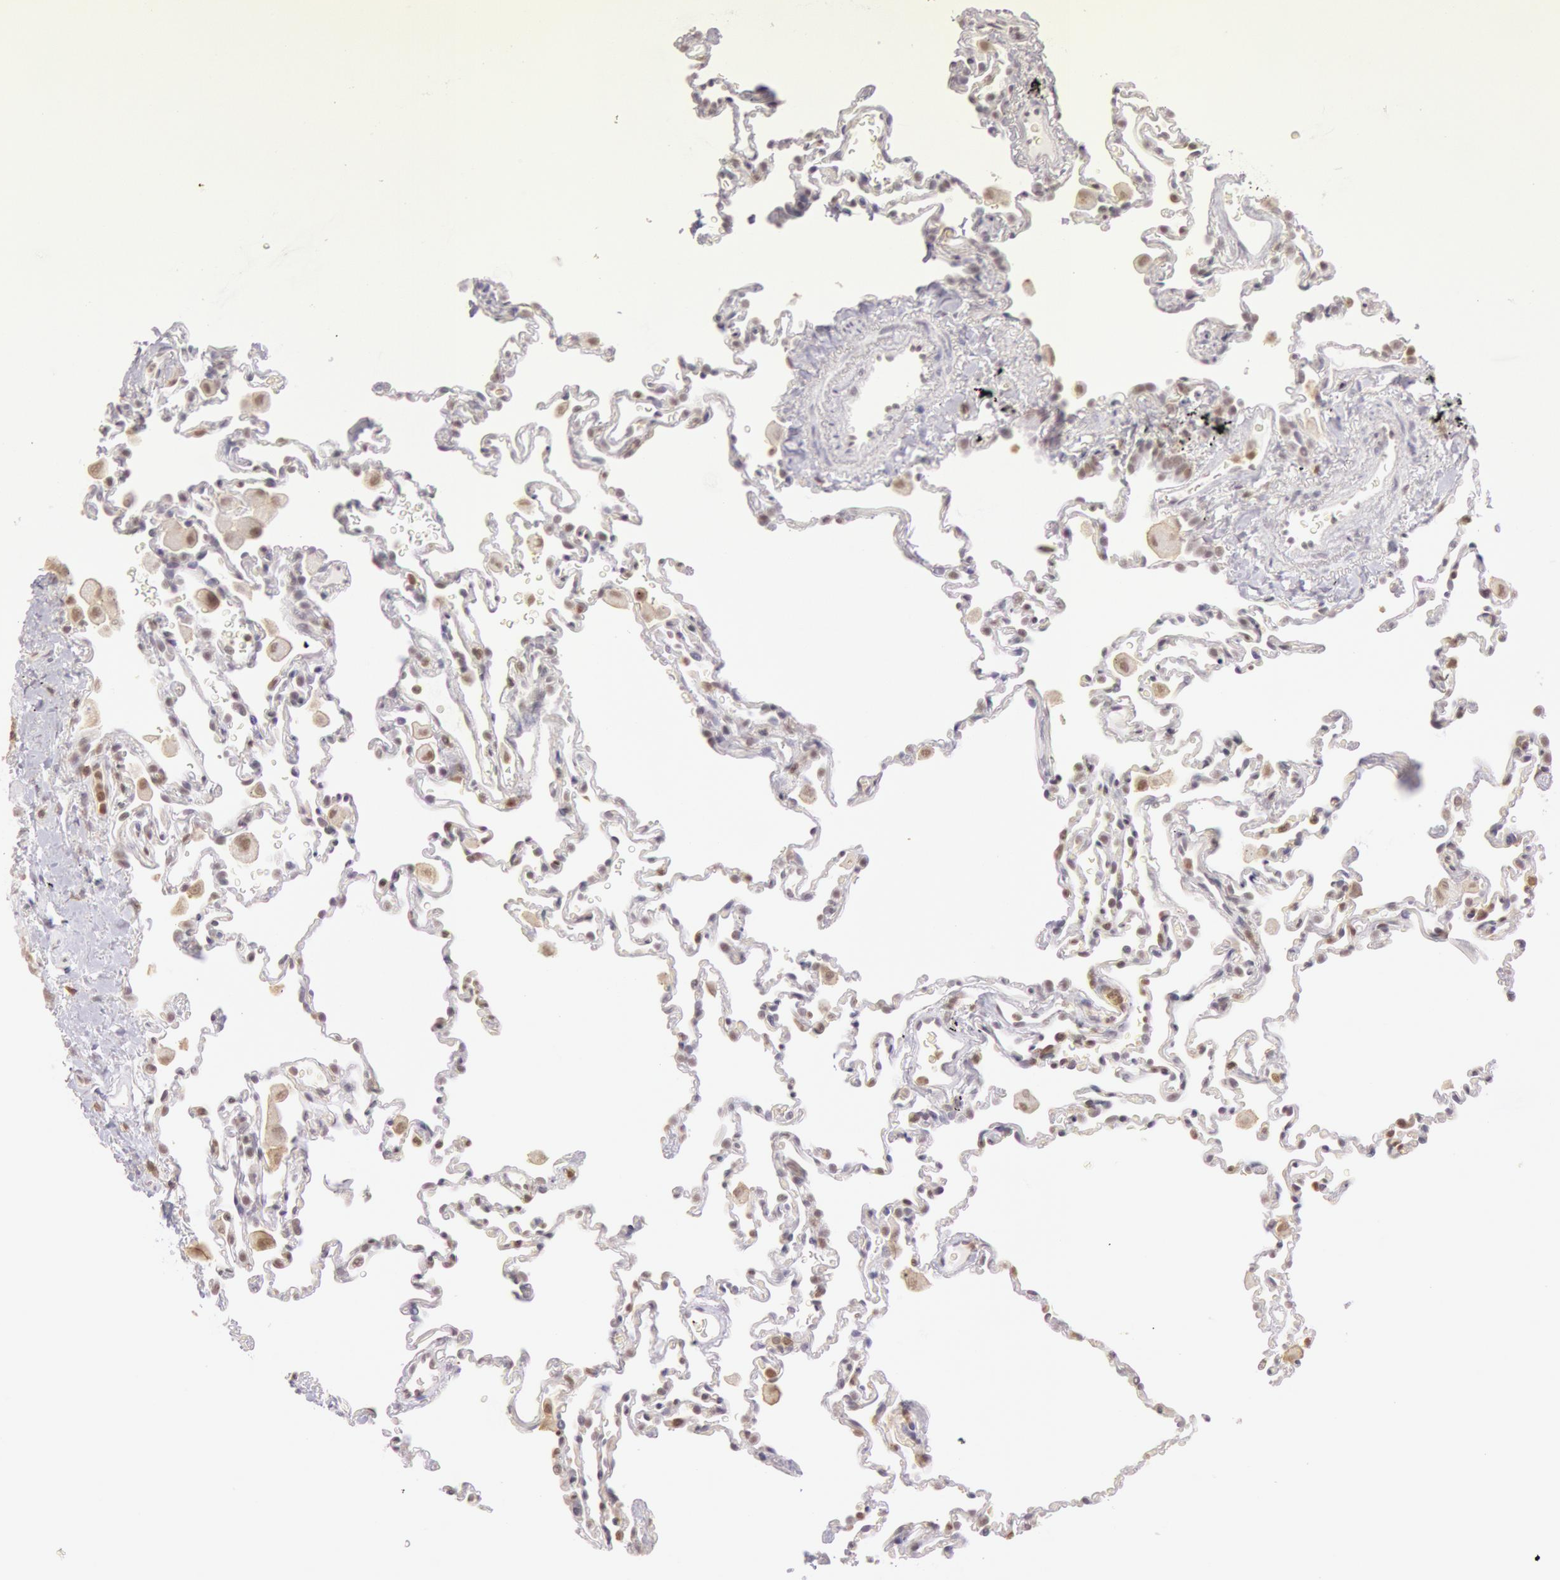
{"staining": {"intensity": "moderate", "quantity": "25%-75%", "location": "nuclear"}, "tissue": "lung", "cell_type": "Alveolar cells", "image_type": "normal", "snomed": [{"axis": "morphology", "description": "Normal tissue, NOS"}, {"axis": "topography", "description": "Lung"}], "caption": "Brown immunohistochemical staining in unremarkable lung shows moderate nuclear positivity in about 25%-75% of alveolar cells. The staining is performed using DAB (3,3'-diaminobenzidine) brown chromogen to label protein expression. The nuclei are counter-stained blue using hematoxylin.", "gene": "HIF1A", "patient": {"sex": "male", "age": 59}}